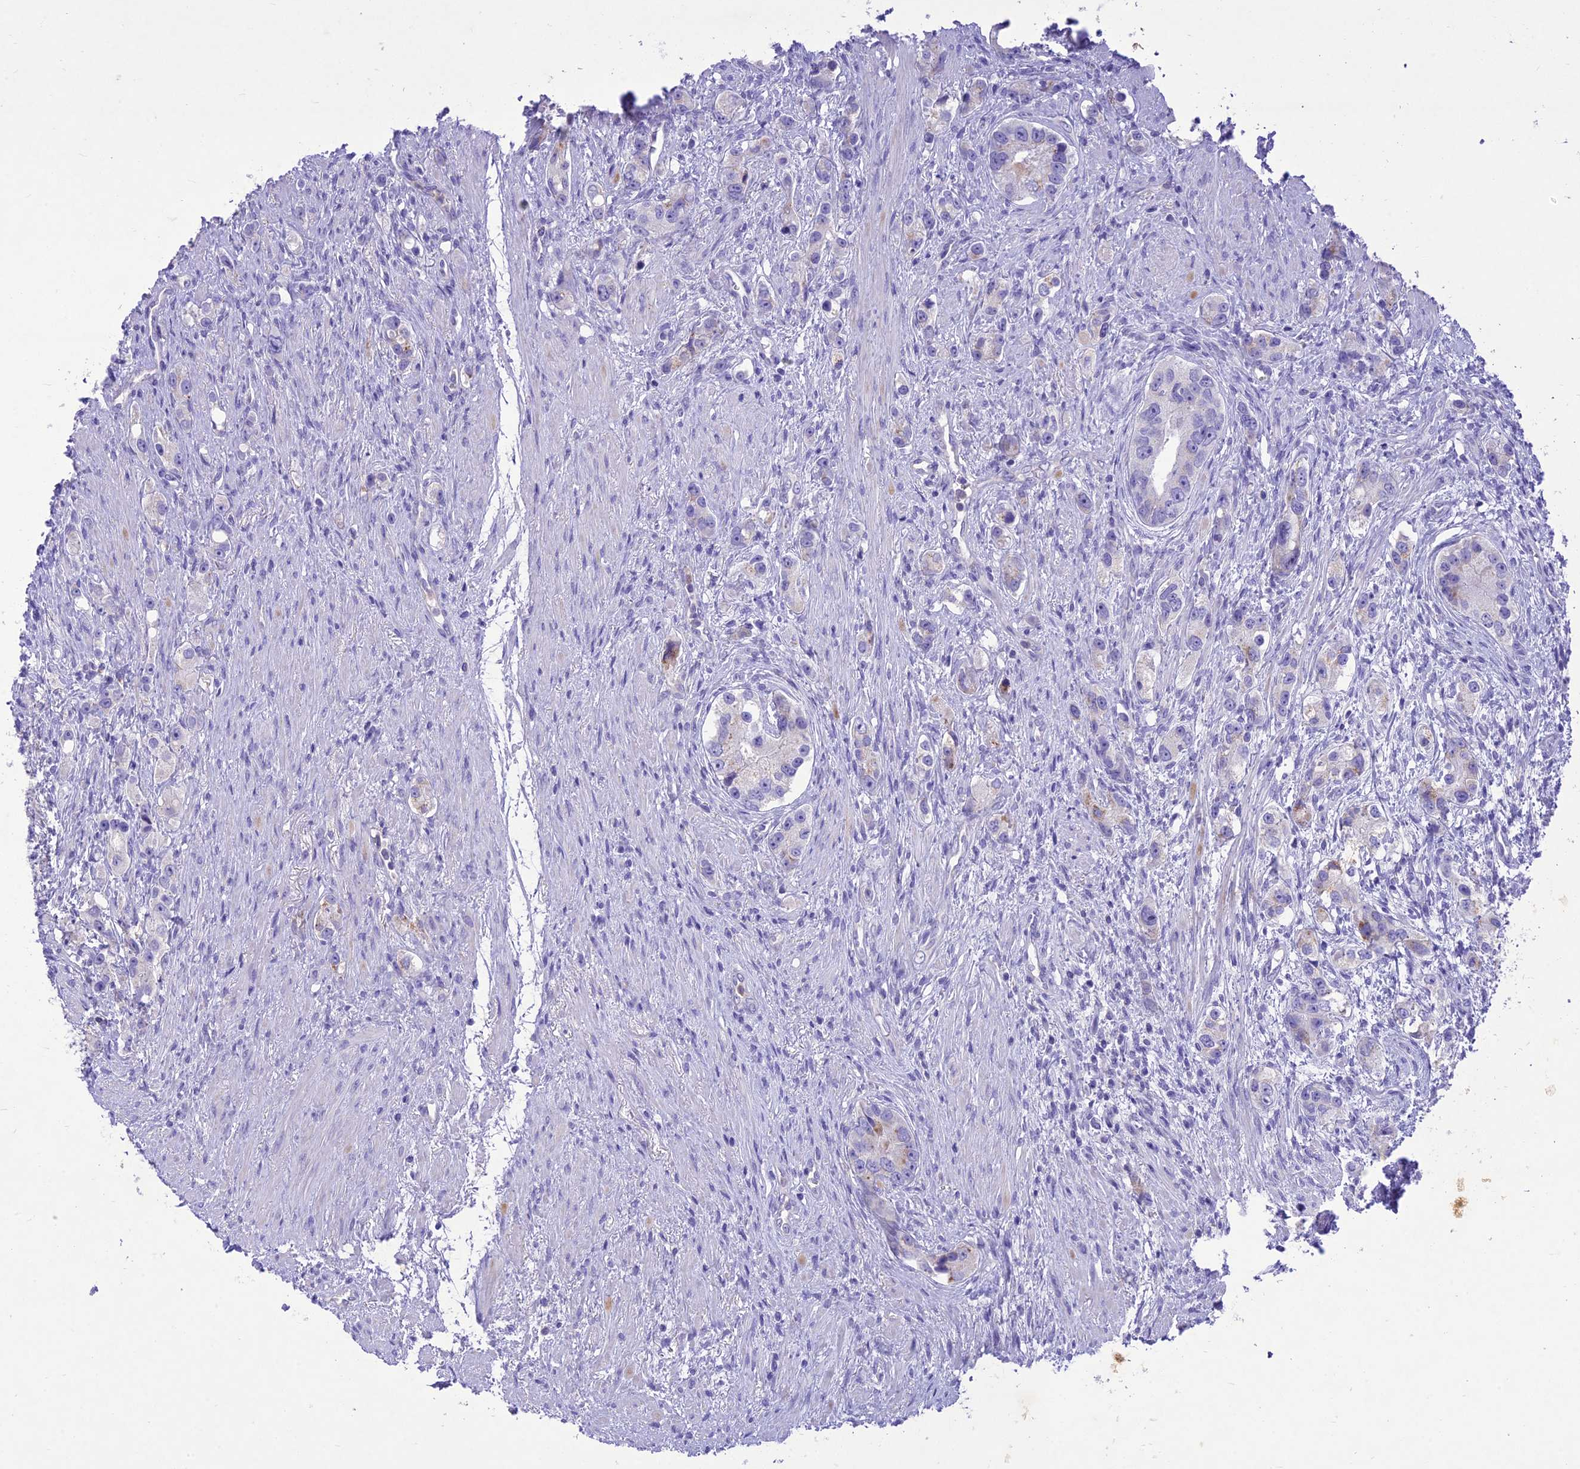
{"staining": {"intensity": "negative", "quantity": "none", "location": "none"}, "tissue": "prostate cancer", "cell_type": "Tumor cells", "image_type": "cancer", "snomed": [{"axis": "morphology", "description": "Adenocarcinoma, High grade"}, {"axis": "topography", "description": "Prostate"}], "caption": "Immunohistochemistry (IHC) of prostate cancer shows no expression in tumor cells.", "gene": "SLC13A5", "patient": {"sex": "male", "age": 63}}